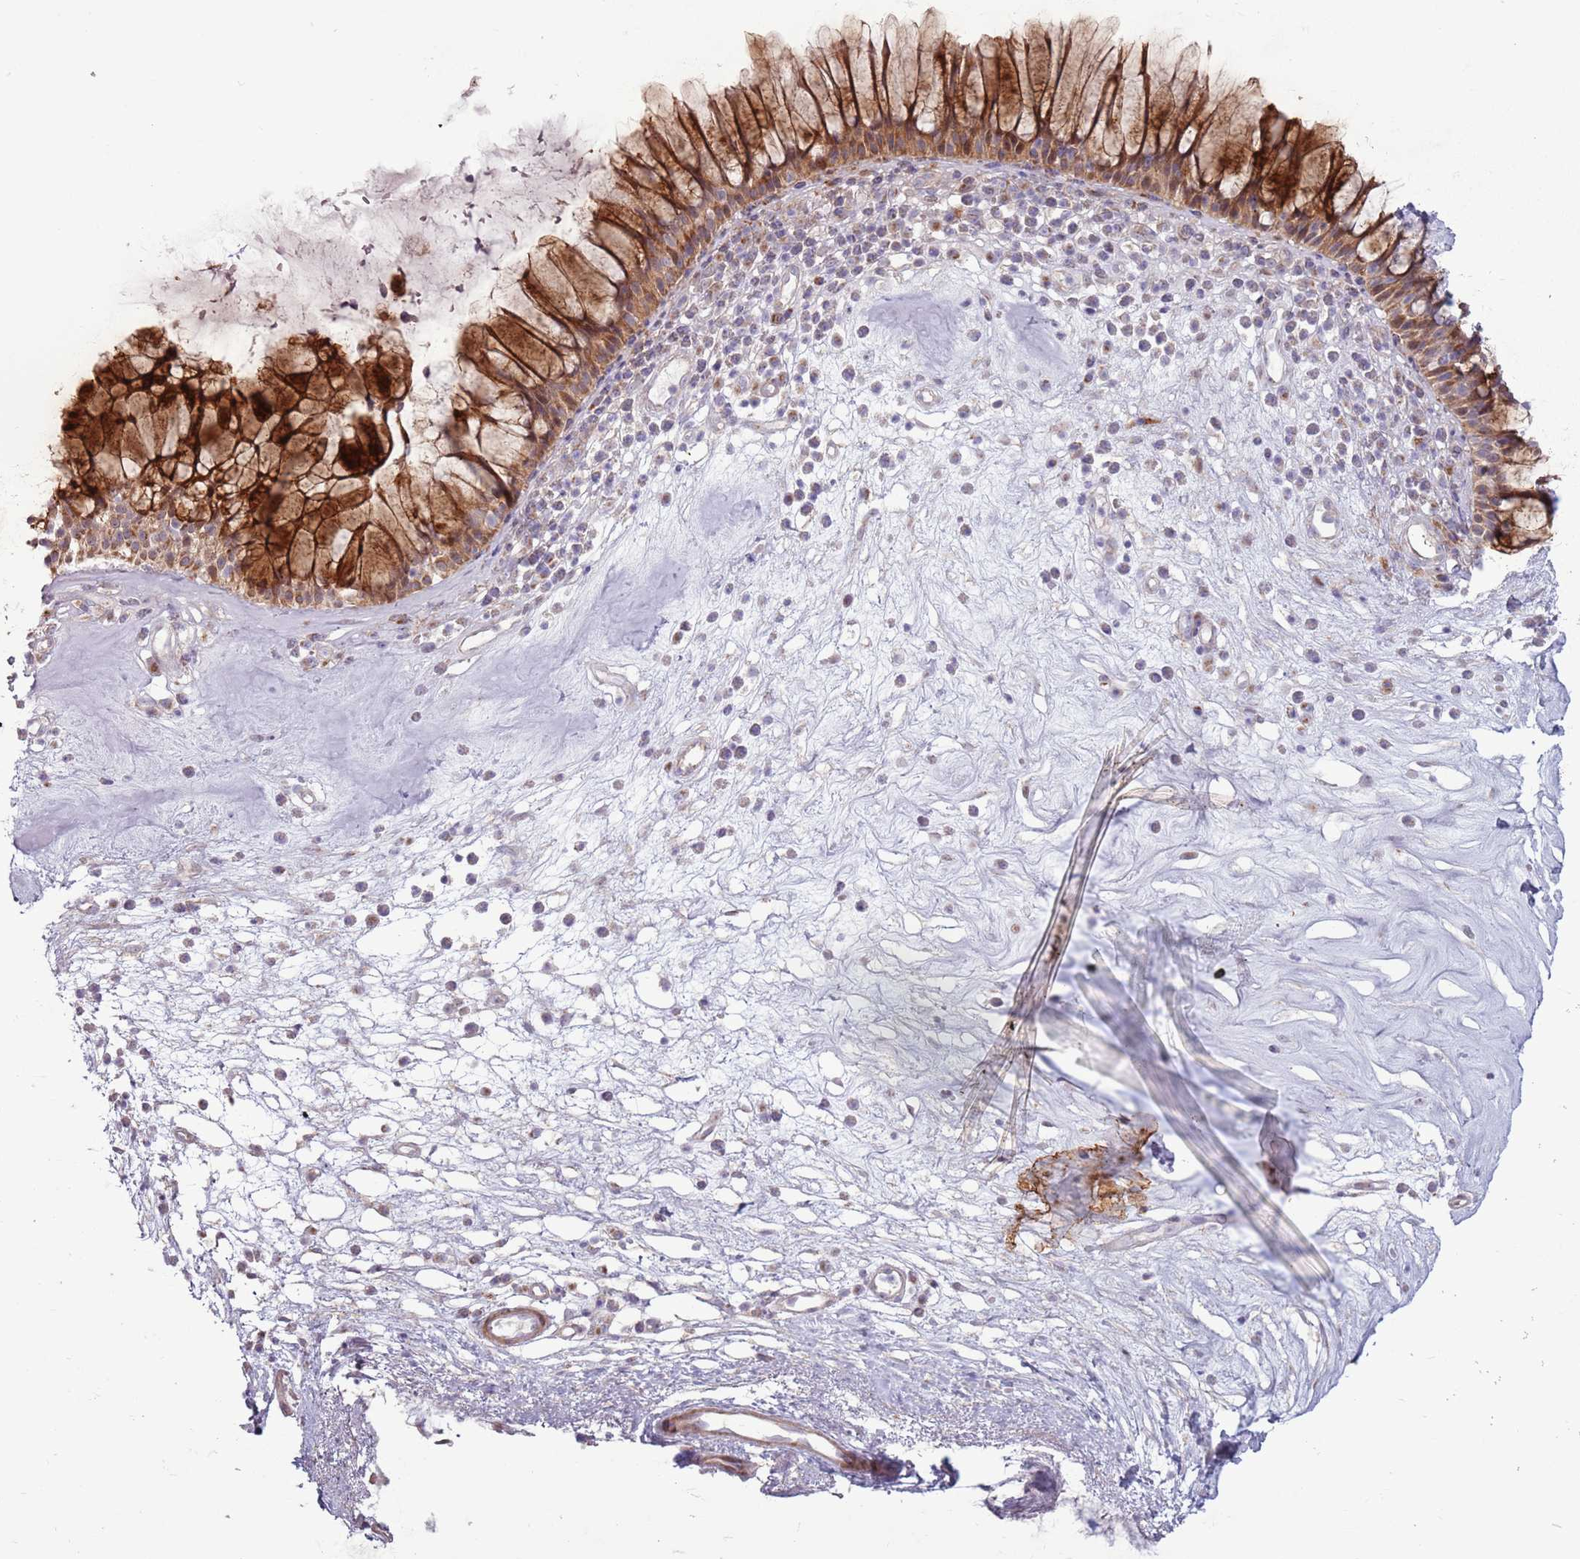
{"staining": {"intensity": "strong", "quantity": "25%-75%", "location": "cytoplasmic/membranous"}, "tissue": "nasopharynx", "cell_type": "Respiratory epithelial cells", "image_type": "normal", "snomed": [{"axis": "morphology", "description": "Normal tissue, NOS"}, {"axis": "morphology", "description": "Inflammation, NOS"}, {"axis": "topography", "description": "Nasopharynx"}], "caption": "Protein positivity by immunohistochemistry demonstrates strong cytoplasmic/membranous staining in about 25%-75% of respiratory epithelial cells in benign nasopharynx.", "gene": "CCDC150", "patient": {"sex": "male", "age": 70}}